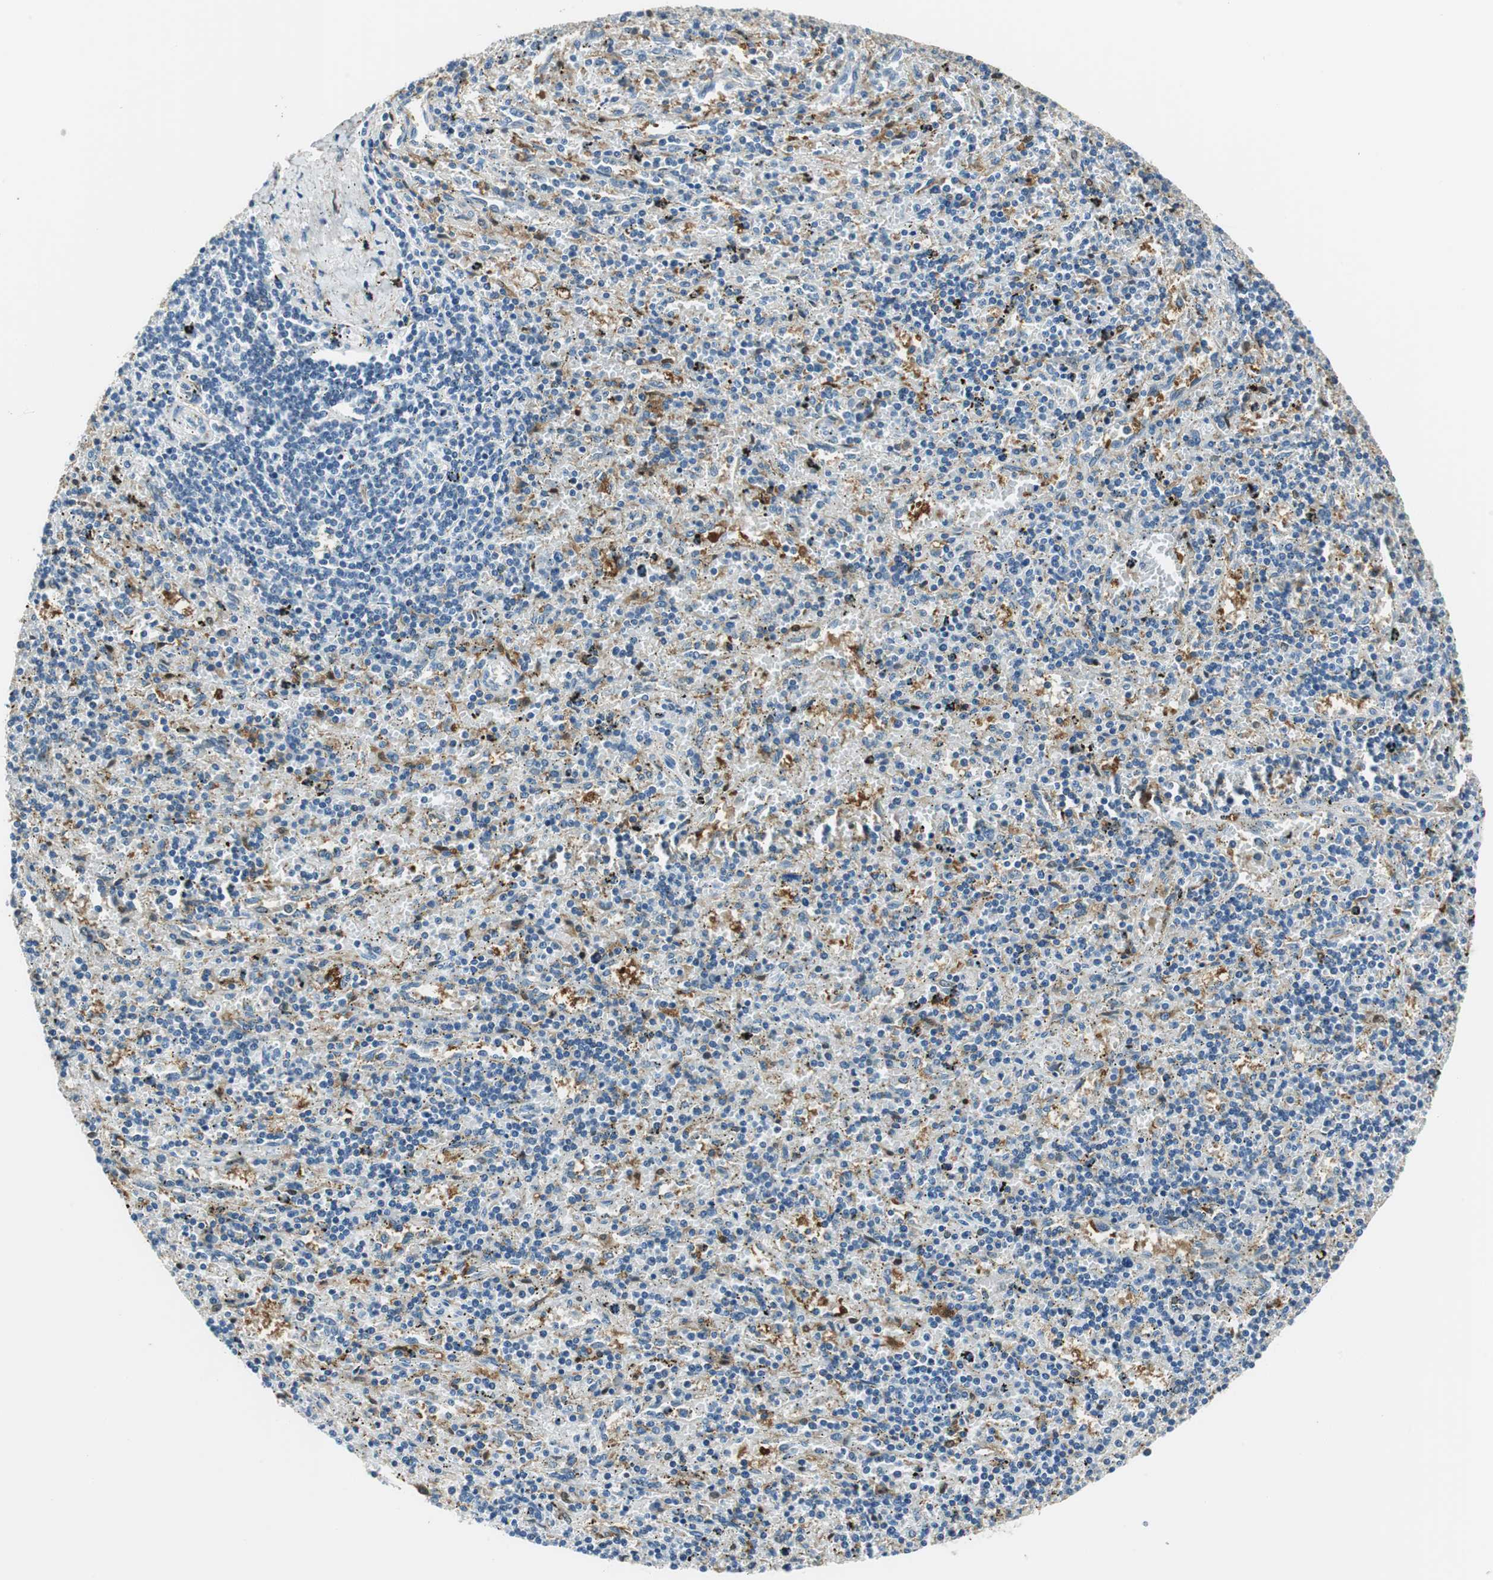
{"staining": {"intensity": "negative", "quantity": "none", "location": "none"}, "tissue": "lymphoma", "cell_type": "Tumor cells", "image_type": "cancer", "snomed": [{"axis": "morphology", "description": "Malignant lymphoma, non-Hodgkin's type, Low grade"}, {"axis": "topography", "description": "Spleen"}], "caption": "This histopathology image is of low-grade malignant lymphoma, non-Hodgkin's type stained with immunohistochemistry to label a protein in brown with the nuclei are counter-stained blue. There is no positivity in tumor cells.", "gene": "ME1", "patient": {"sex": "male", "age": 76}}